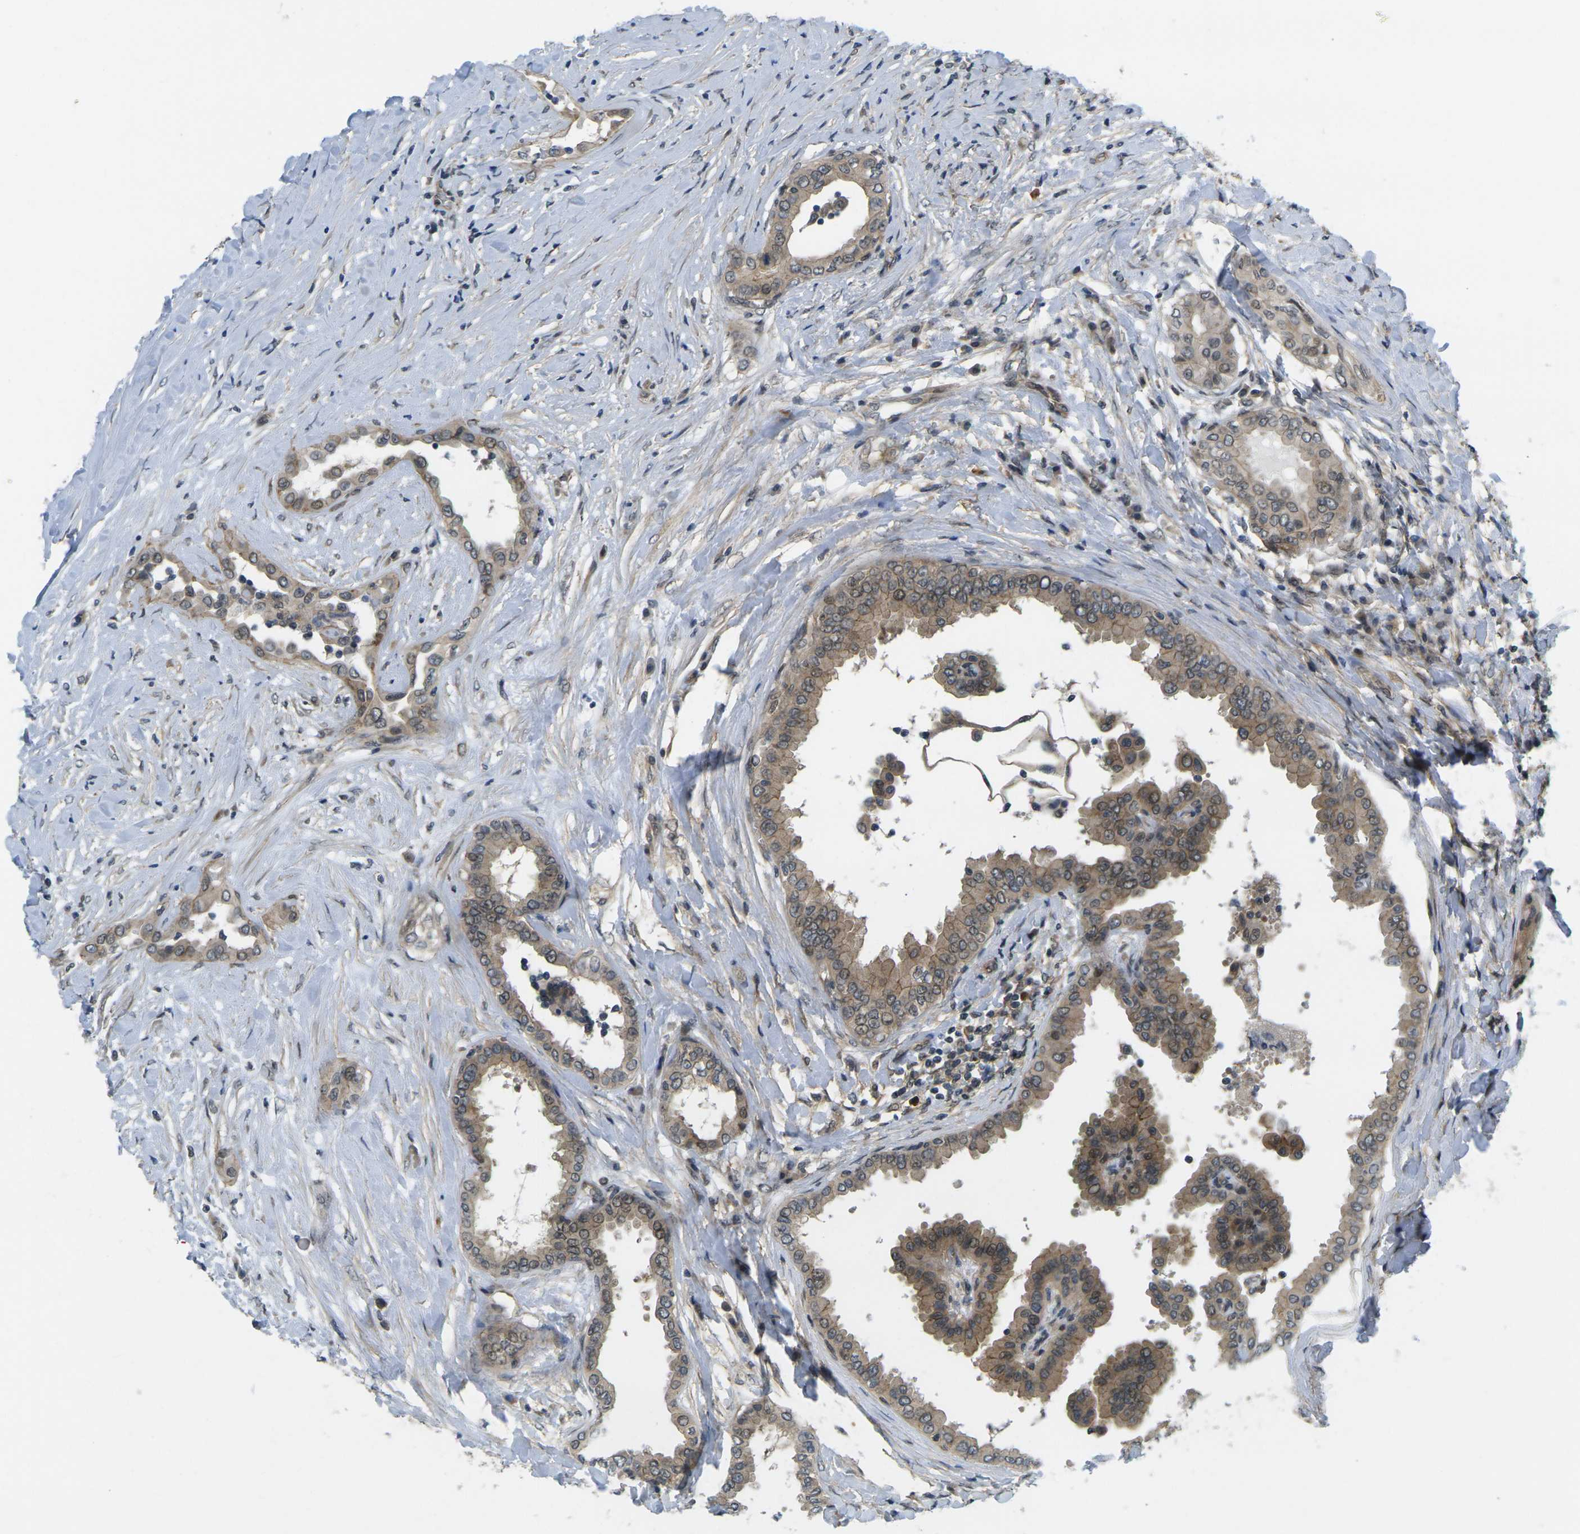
{"staining": {"intensity": "moderate", "quantity": ">75%", "location": "cytoplasmic/membranous"}, "tissue": "thyroid cancer", "cell_type": "Tumor cells", "image_type": "cancer", "snomed": [{"axis": "morphology", "description": "Papillary adenocarcinoma, NOS"}, {"axis": "topography", "description": "Thyroid gland"}], "caption": "A brown stain labels moderate cytoplasmic/membranous expression of a protein in thyroid cancer (papillary adenocarcinoma) tumor cells.", "gene": "KCTD10", "patient": {"sex": "male", "age": 33}}